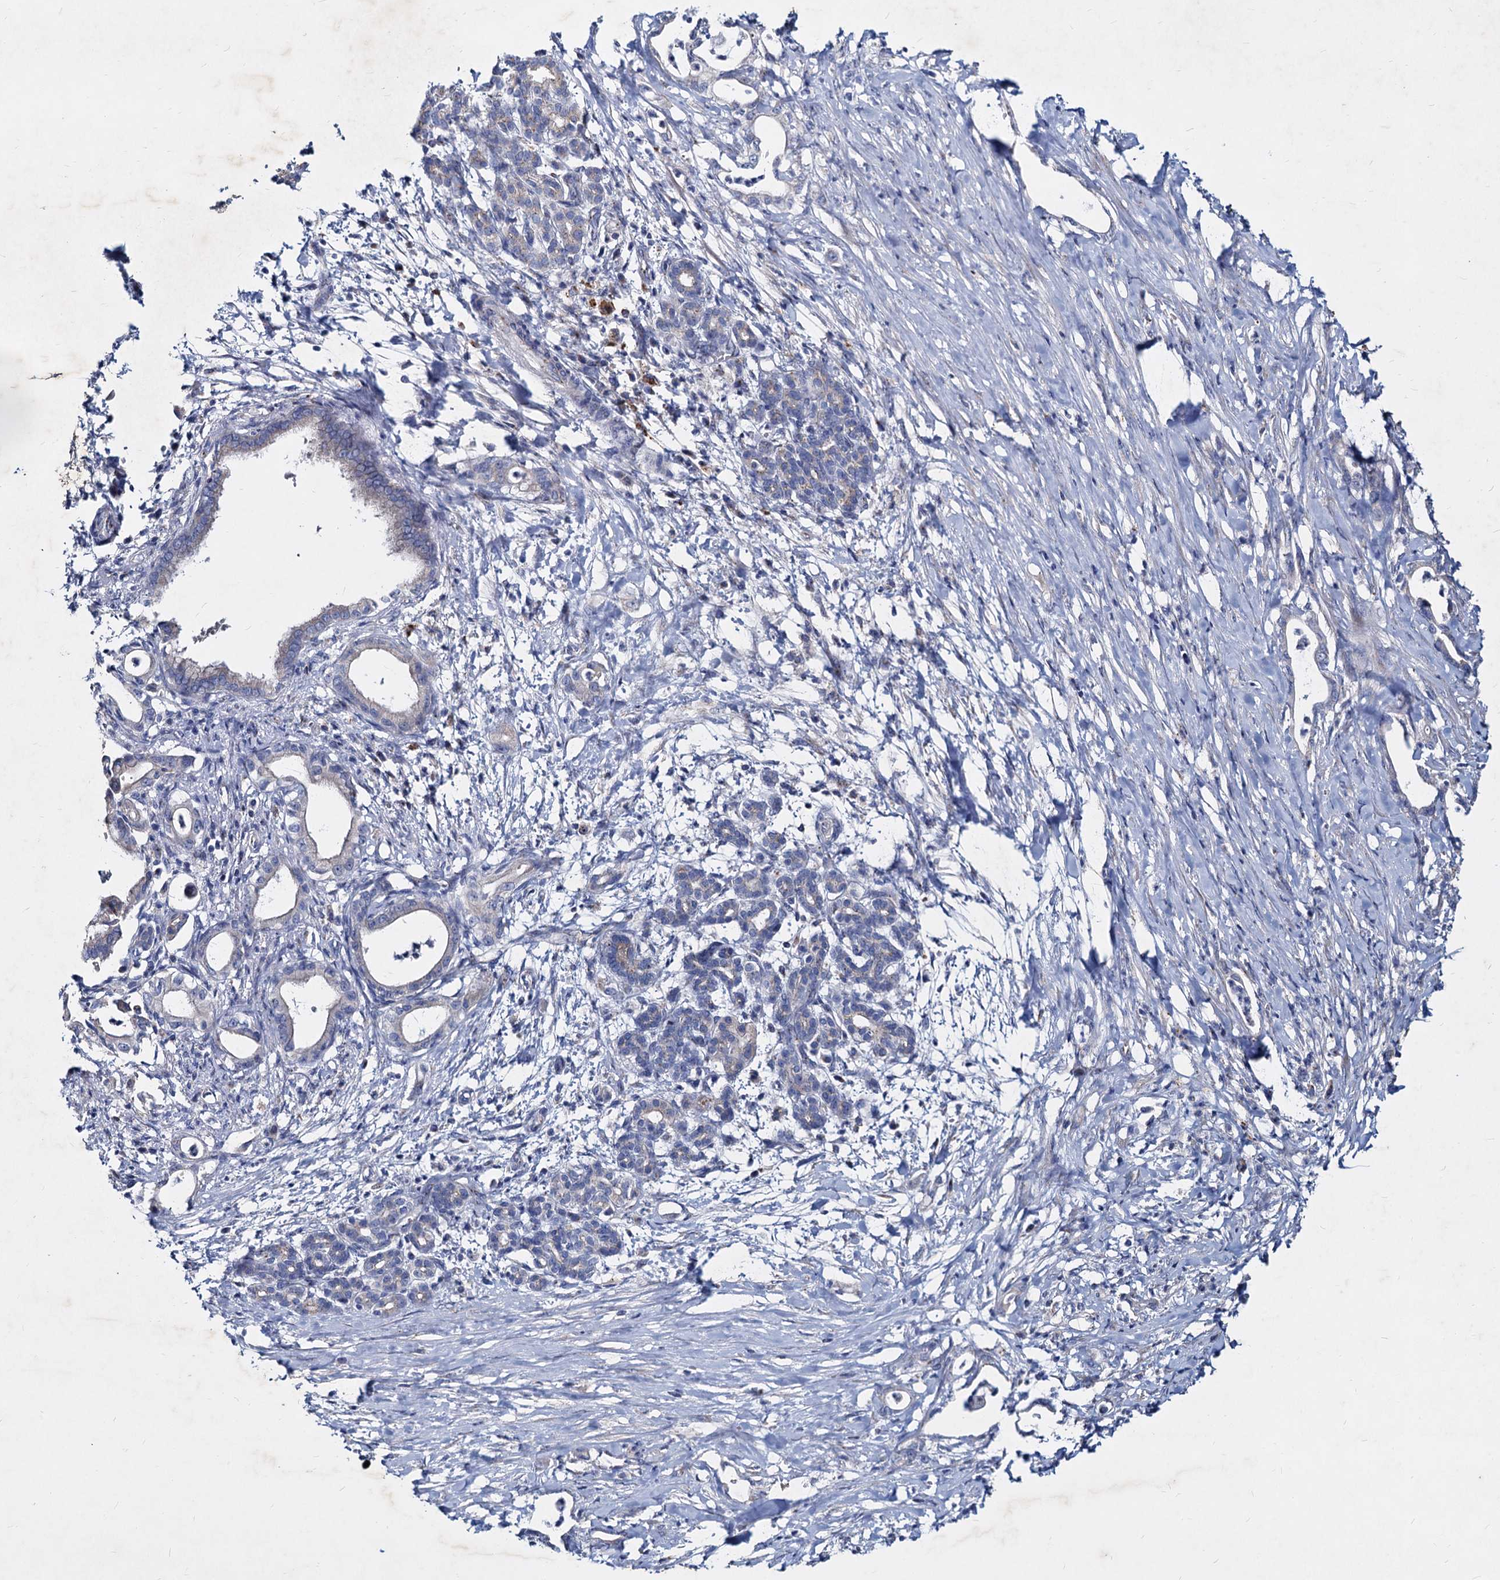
{"staining": {"intensity": "negative", "quantity": "none", "location": "none"}, "tissue": "pancreatic cancer", "cell_type": "Tumor cells", "image_type": "cancer", "snomed": [{"axis": "morphology", "description": "Adenocarcinoma, NOS"}, {"axis": "topography", "description": "Pancreas"}], "caption": "Immunohistochemical staining of human adenocarcinoma (pancreatic) demonstrates no significant staining in tumor cells.", "gene": "AGBL4", "patient": {"sex": "female", "age": 55}}